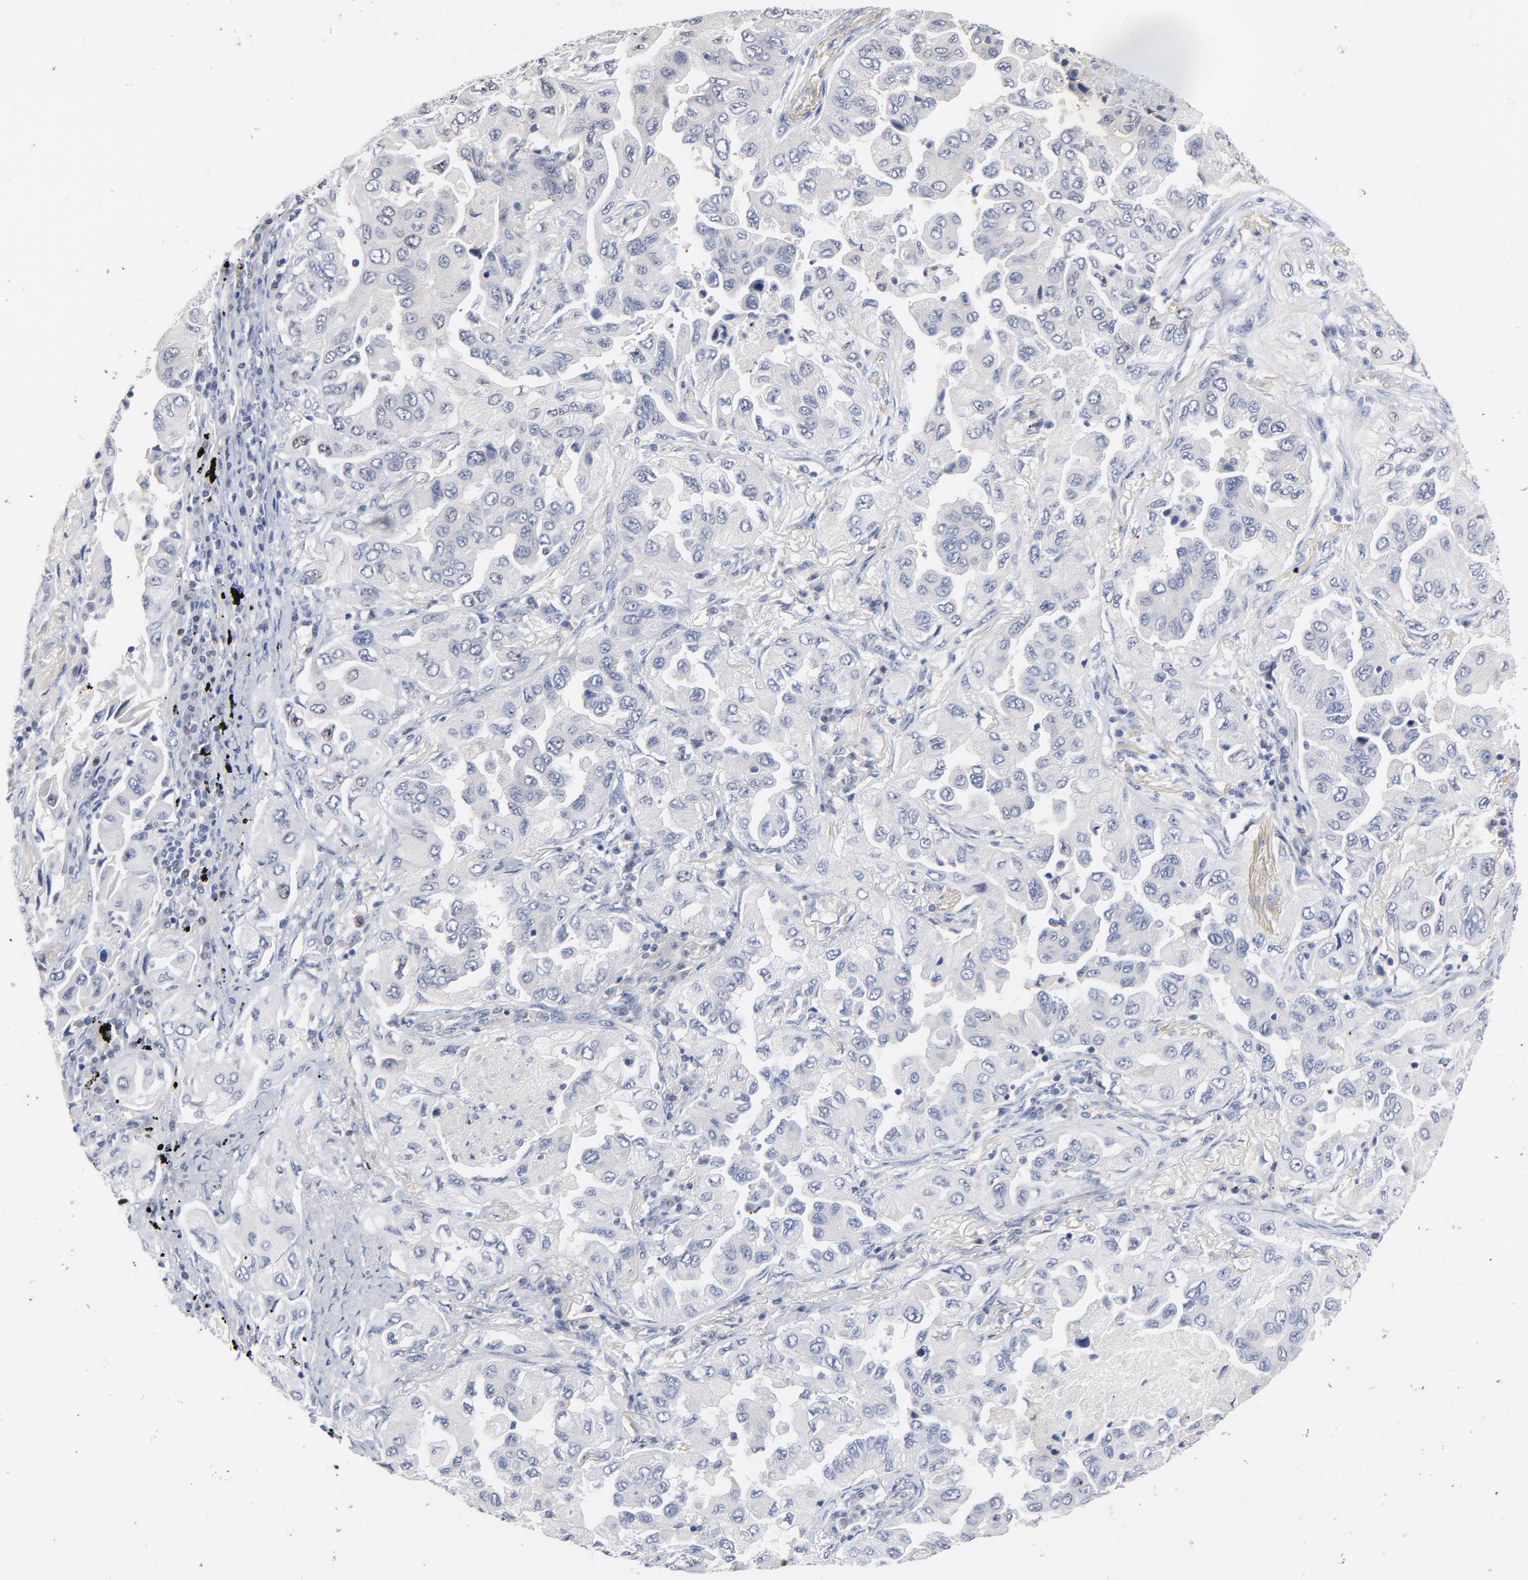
{"staining": {"intensity": "weak", "quantity": "<25%", "location": "nuclear"}, "tissue": "lung cancer", "cell_type": "Tumor cells", "image_type": "cancer", "snomed": [{"axis": "morphology", "description": "Adenocarcinoma, NOS"}, {"axis": "topography", "description": "Lung"}], "caption": "A high-resolution histopathology image shows IHC staining of lung cancer (adenocarcinoma), which exhibits no significant positivity in tumor cells.", "gene": "AADAC", "patient": {"sex": "female", "age": 65}}